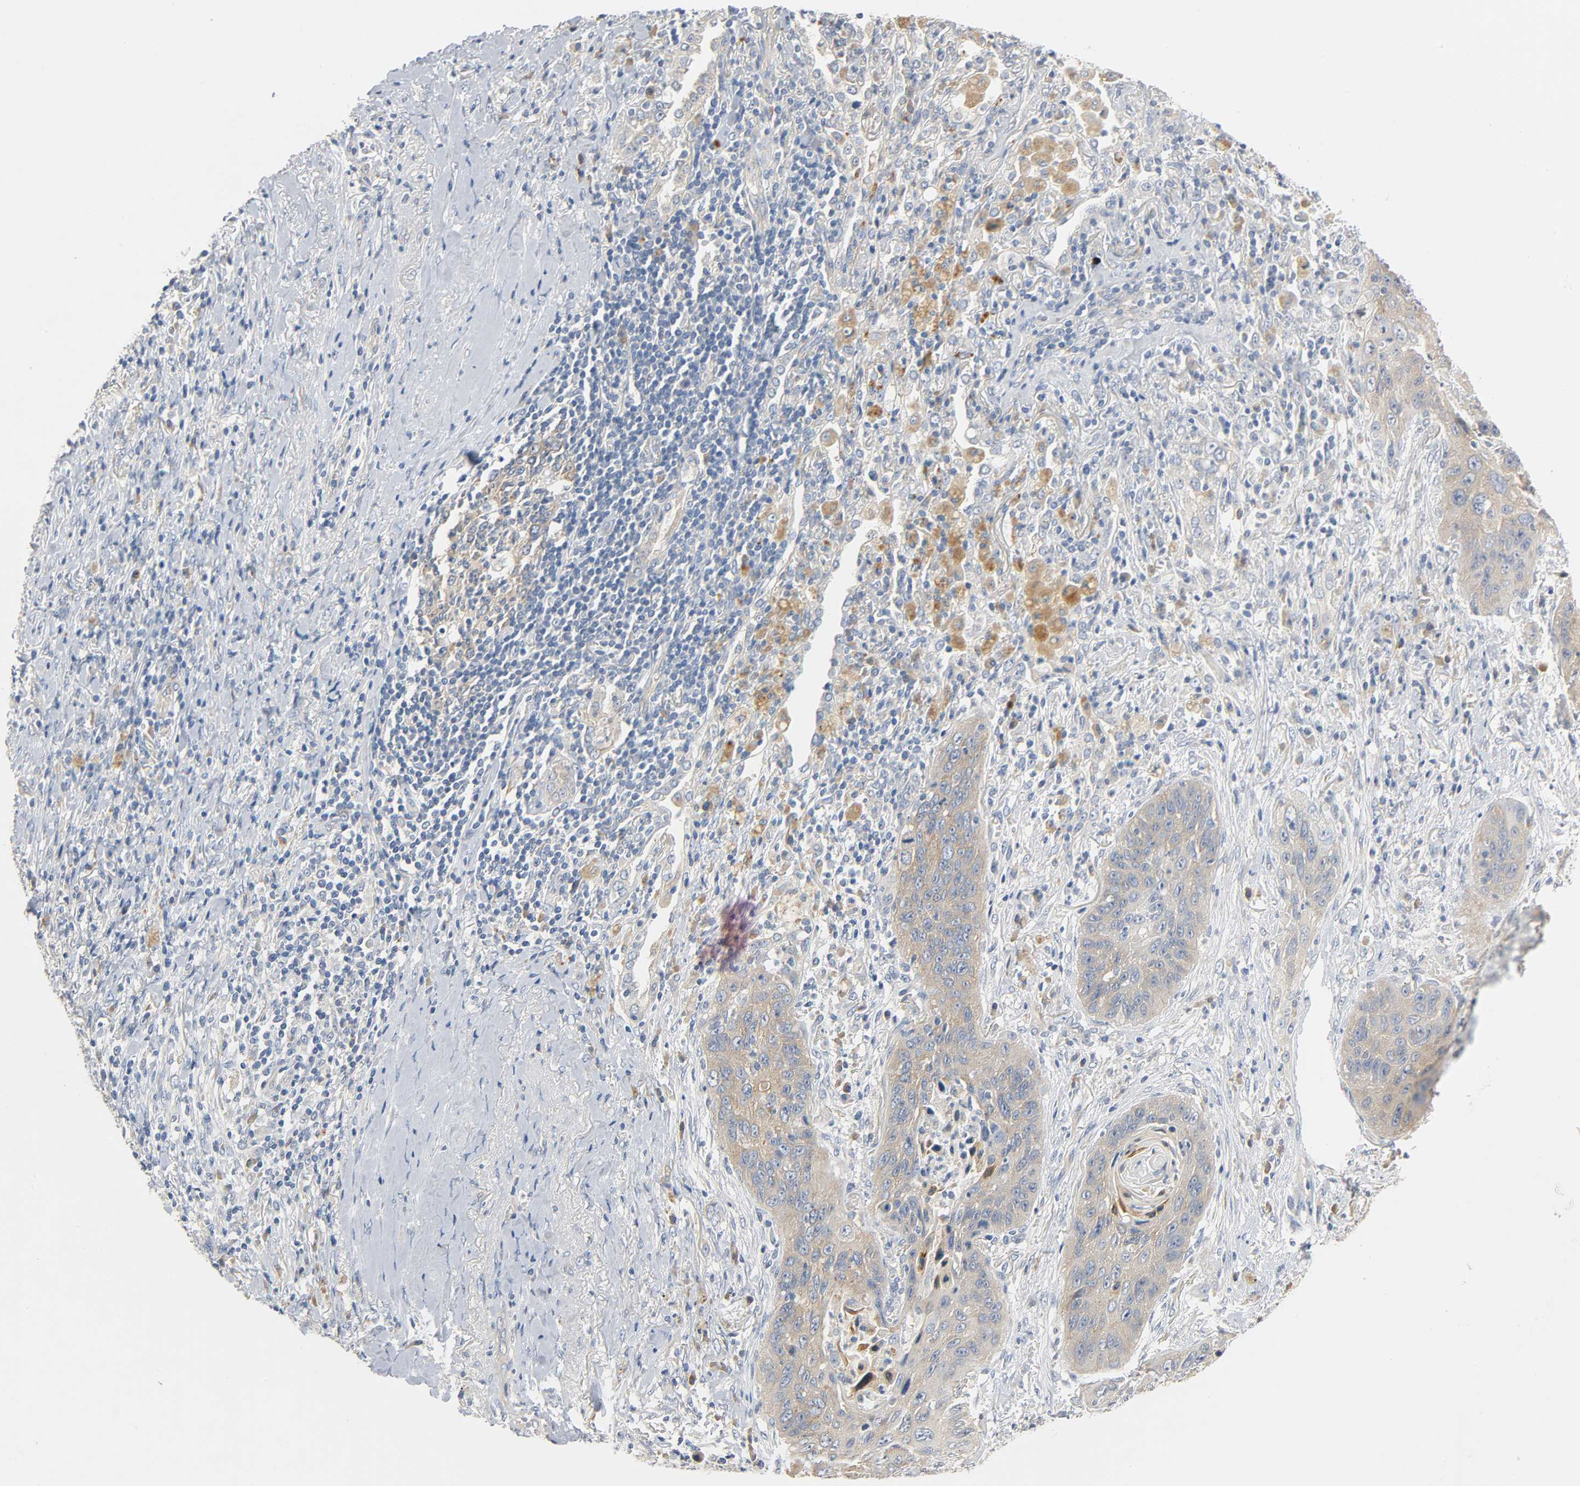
{"staining": {"intensity": "moderate", "quantity": ">75%", "location": "cytoplasmic/membranous"}, "tissue": "lung cancer", "cell_type": "Tumor cells", "image_type": "cancer", "snomed": [{"axis": "morphology", "description": "Squamous cell carcinoma, NOS"}, {"axis": "topography", "description": "Lung"}], "caption": "The photomicrograph reveals a brown stain indicating the presence of a protein in the cytoplasmic/membranous of tumor cells in lung squamous cell carcinoma.", "gene": "ARPC1A", "patient": {"sex": "female", "age": 67}}